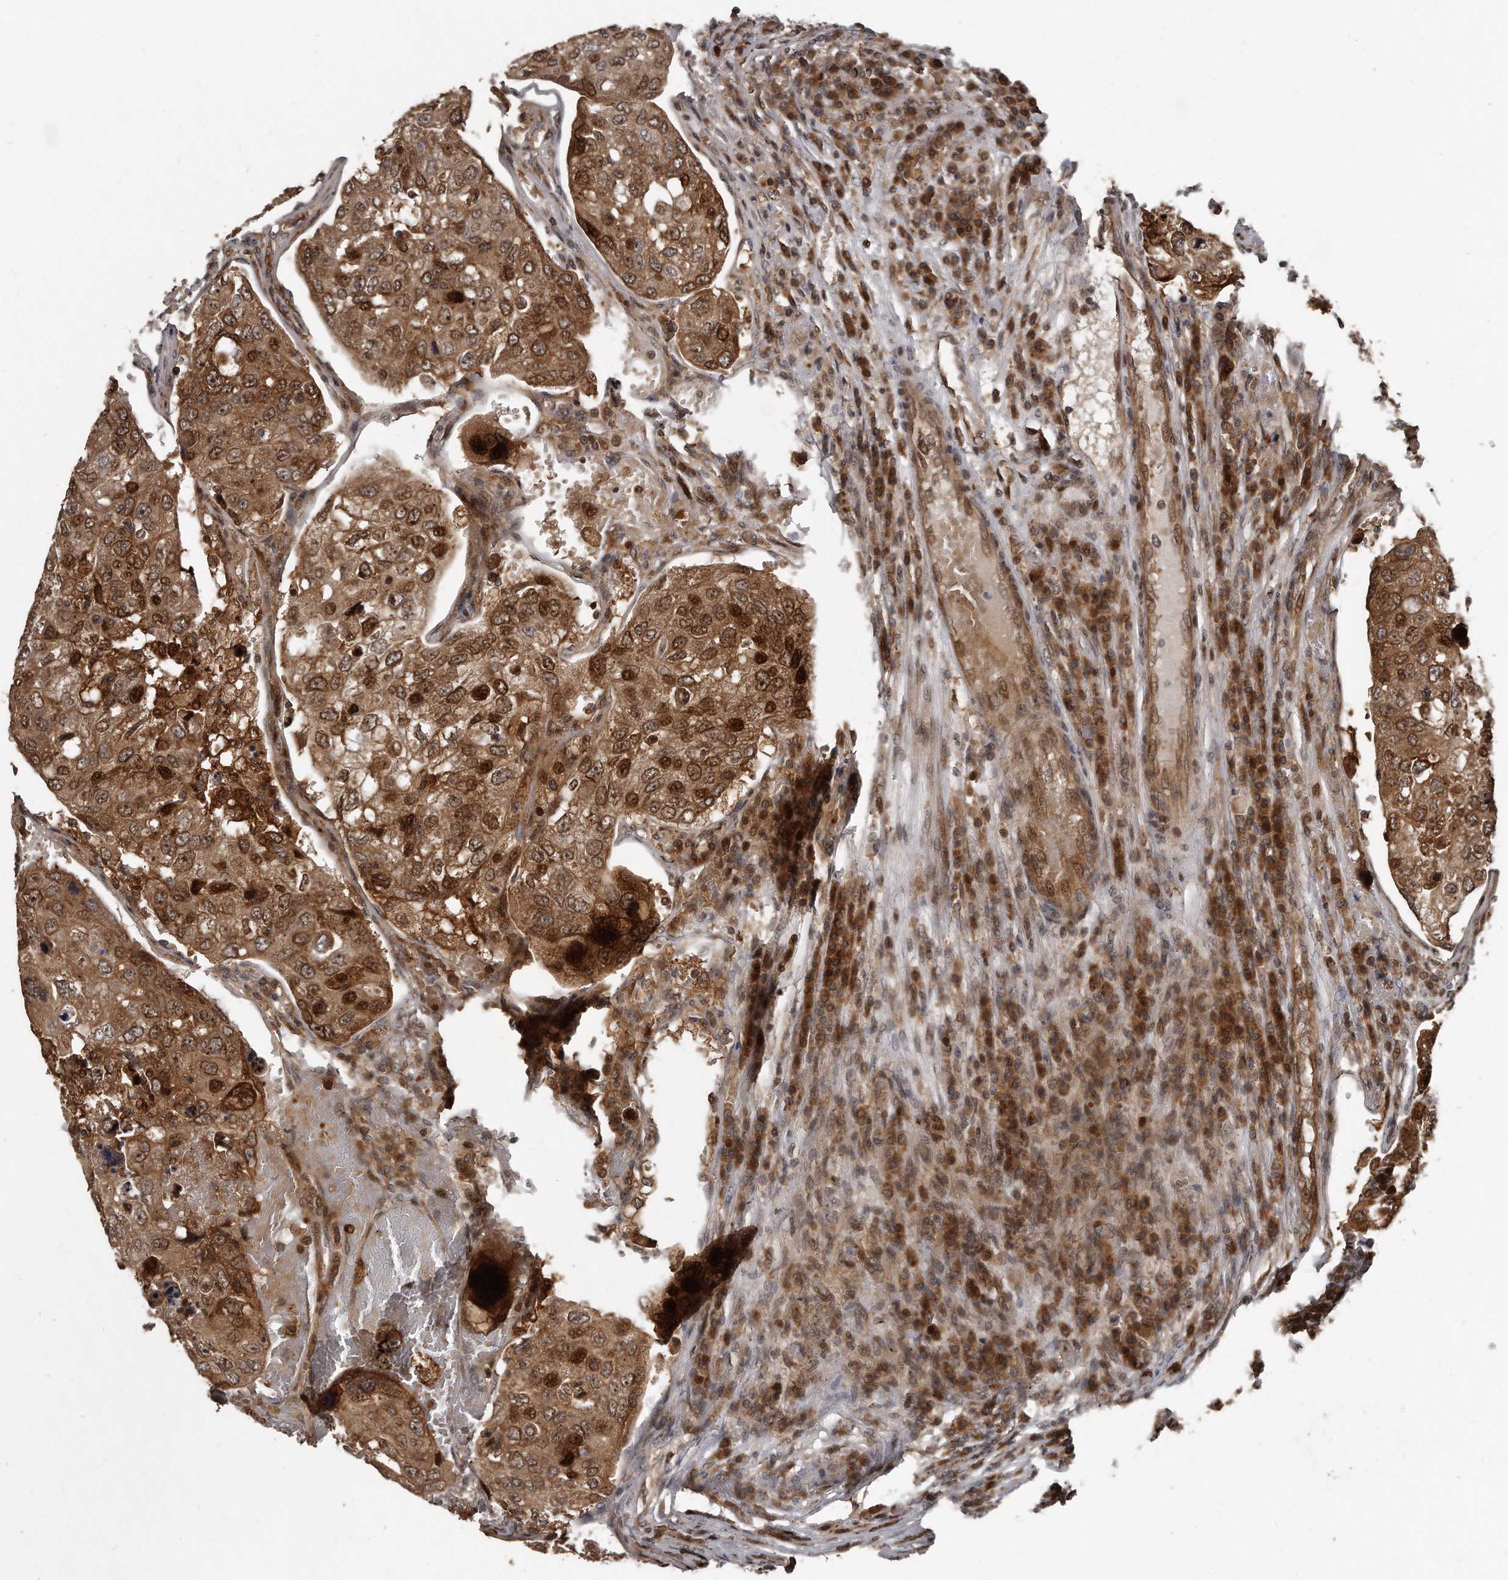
{"staining": {"intensity": "strong", "quantity": ">75%", "location": "cytoplasmic/membranous,nuclear"}, "tissue": "urothelial cancer", "cell_type": "Tumor cells", "image_type": "cancer", "snomed": [{"axis": "morphology", "description": "Urothelial carcinoma, High grade"}, {"axis": "topography", "description": "Lymph node"}, {"axis": "topography", "description": "Urinary bladder"}], "caption": "Tumor cells demonstrate strong cytoplasmic/membranous and nuclear expression in approximately >75% of cells in urothelial cancer. The protein of interest is shown in brown color, while the nuclei are stained blue.", "gene": "GCH1", "patient": {"sex": "male", "age": 51}}